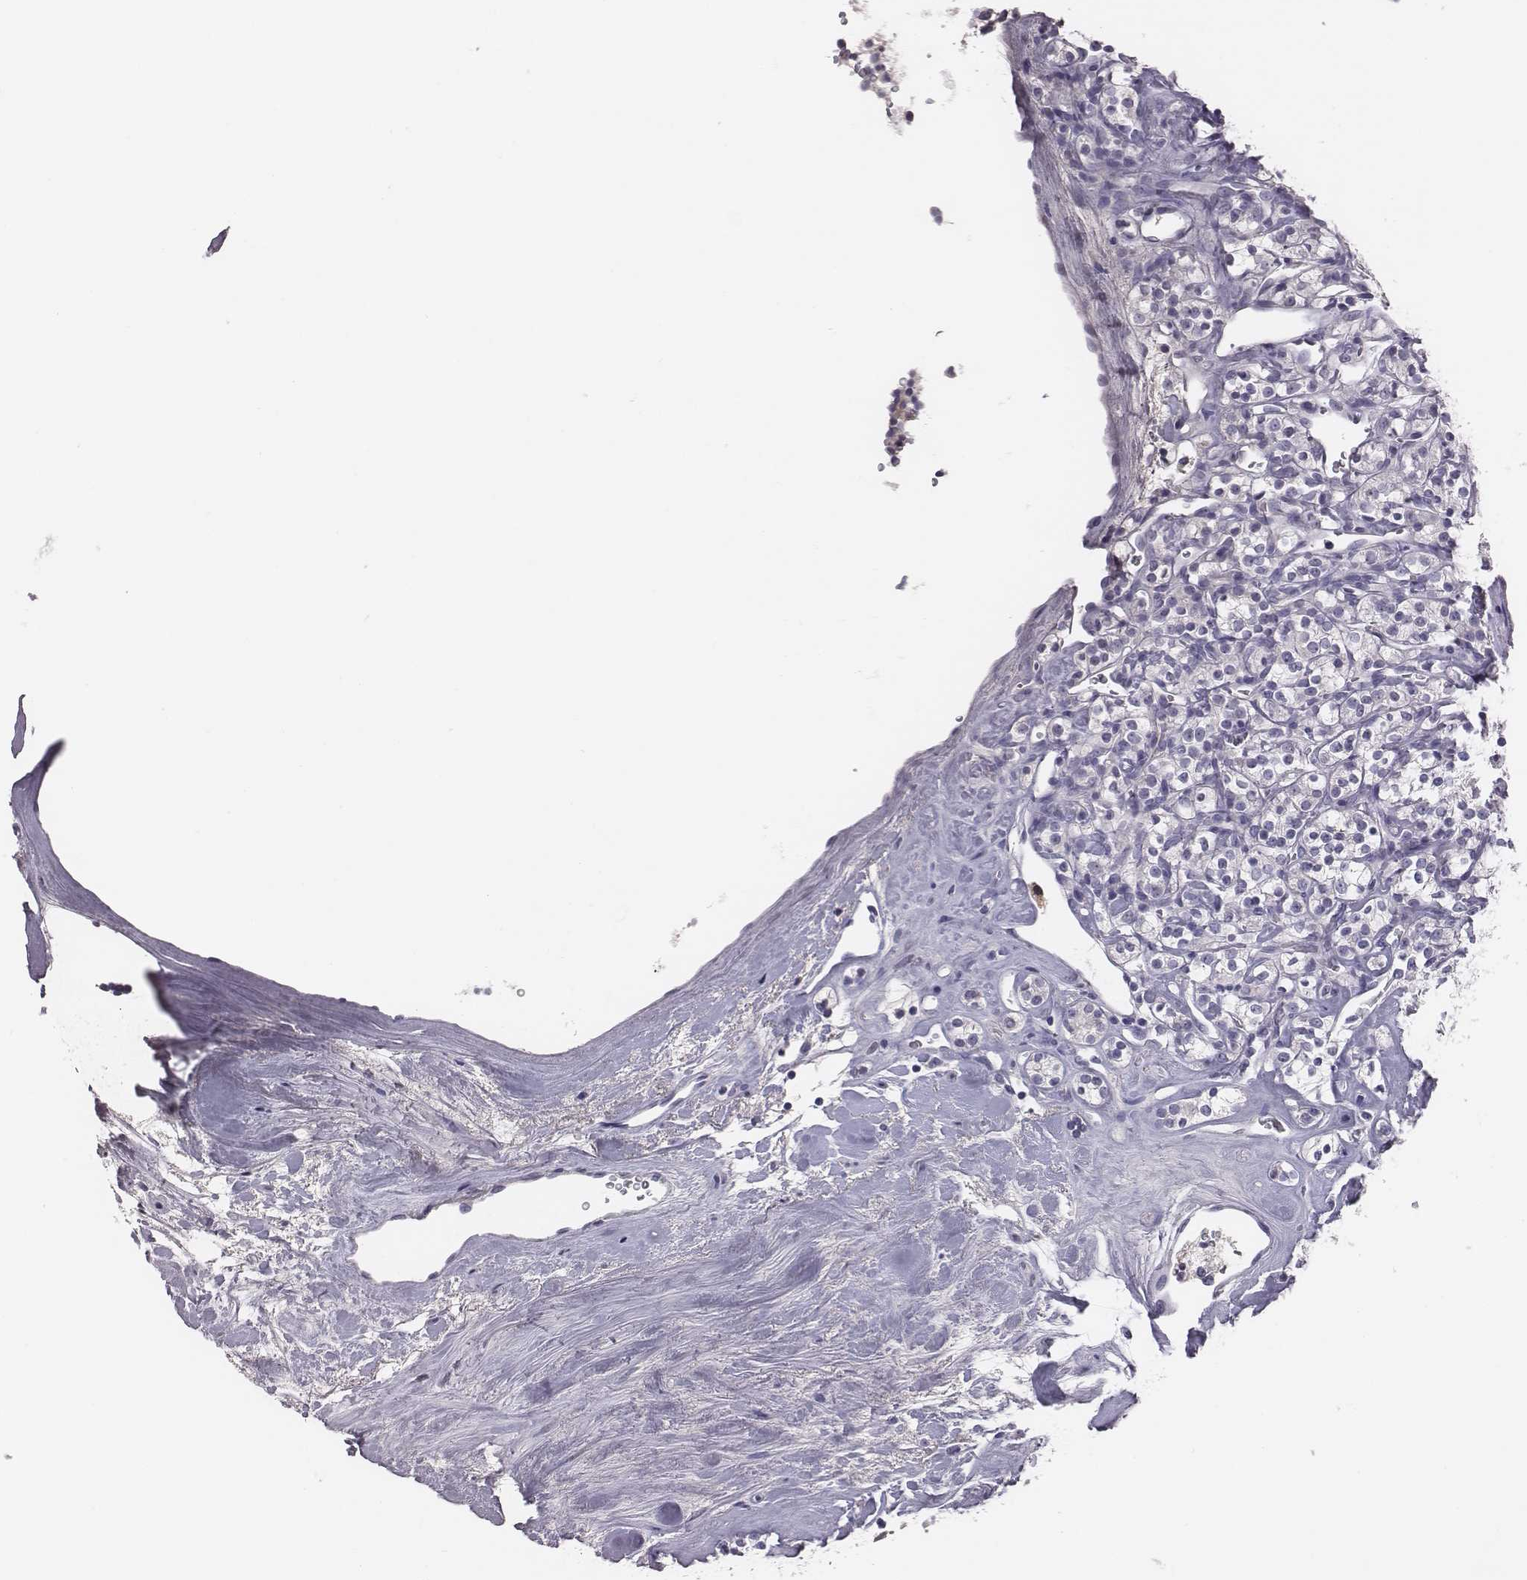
{"staining": {"intensity": "negative", "quantity": "none", "location": "none"}, "tissue": "renal cancer", "cell_type": "Tumor cells", "image_type": "cancer", "snomed": [{"axis": "morphology", "description": "Adenocarcinoma, NOS"}, {"axis": "topography", "description": "Kidney"}], "caption": "Tumor cells show no significant expression in renal adenocarcinoma.", "gene": "EN1", "patient": {"sex": "male", "age": 77}}